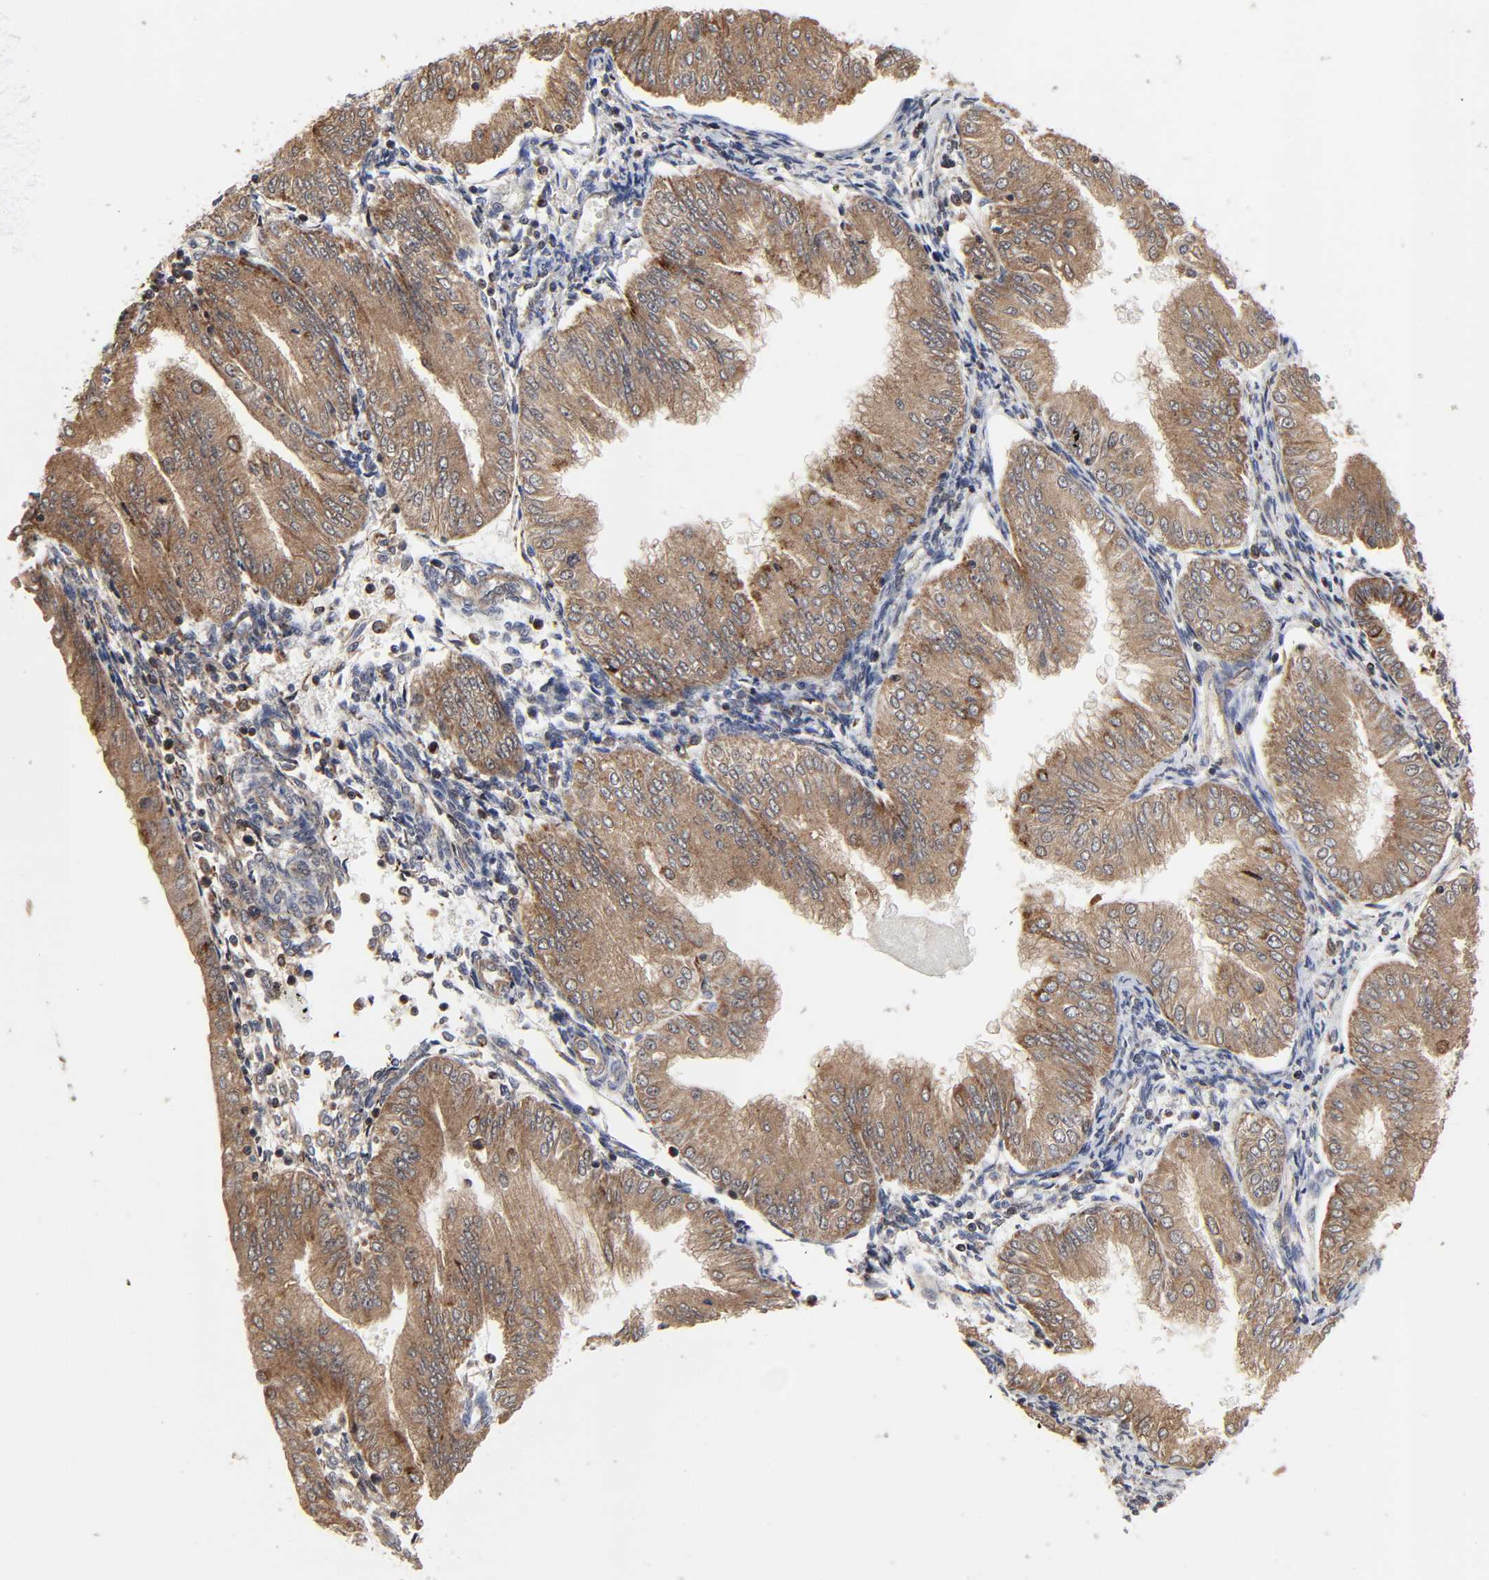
{"staining": {"intensity": "moderate", "quantity": ">75%", "location": "cytoplasmic/membranous"}, "tissue": "endometrial cancer", "cell_type": "Tumor cells", "image_type": "cancer", "snomed": [{"axis": "morphology", "description": "Adenocarcinoma, NOS"}, {"axis": "topography", "description": "Endometrium"}], "caption": "Endometrial cancer stained with DAB IHC shows medium levels of moderate cytoplasmic/membranous expression in about >75% of tumor cells.", "gene": "COX6B1", "patient": {"sex": "female", "age": 53}}